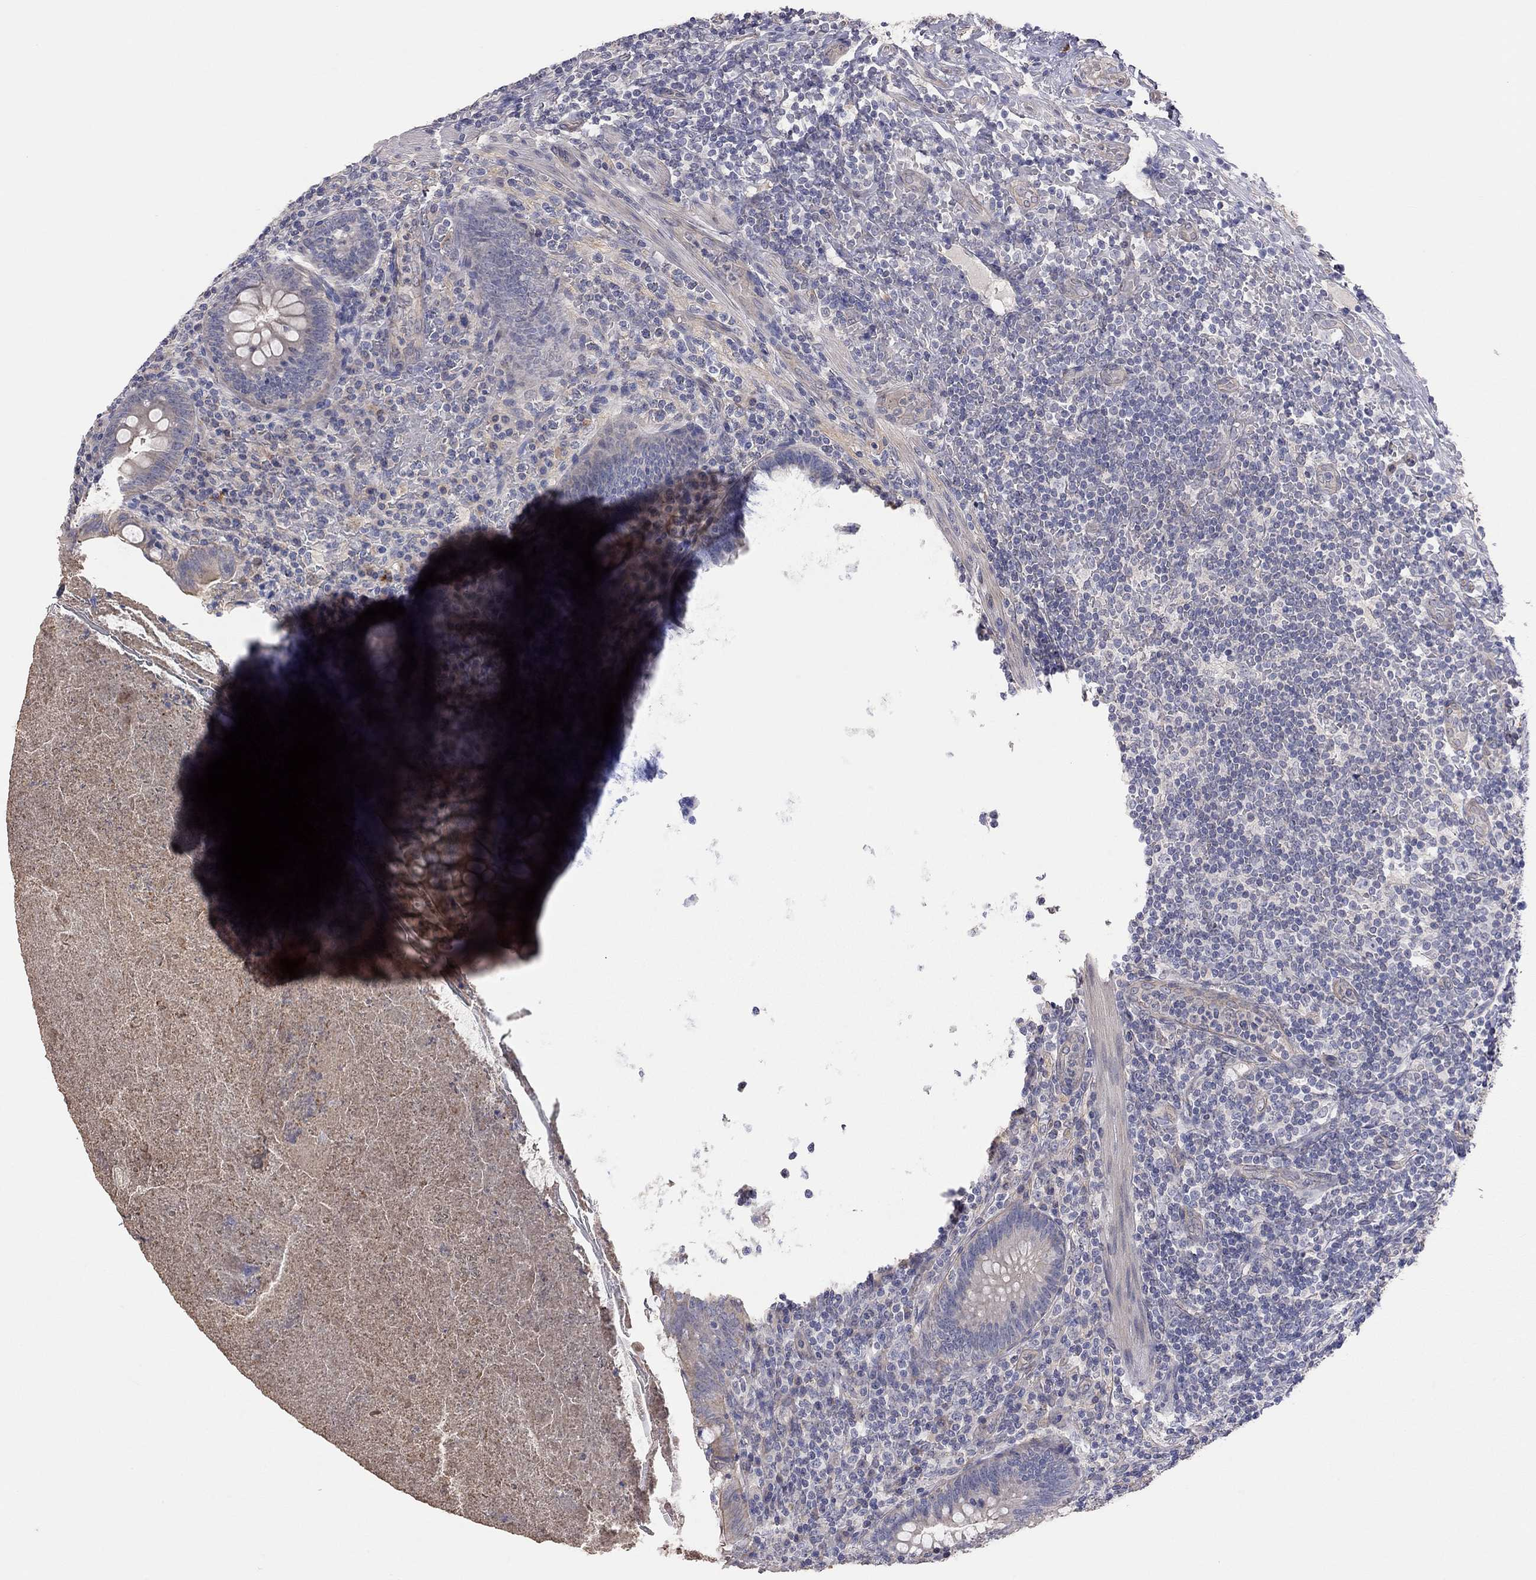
{"staining": {"intensity": "negative", "quantity": "none", "location": "none"}, "tissue": "appendix", "cell_type": "Glandular cells", "image_type": "normal", "snomed": [{"axis": "morphology", "description": "Normal tissue, NOS"}, {"axis": "topography", "description": "Appendix"}], "caption": "High magnification brightfield microscopy of normal appendix stained with DAB (3,3'-diaminobenzidine) (brown) and counterstained with hematoxylin (blue): glandular cells show no significant positivity. The staining is performed using DAB (3,3'-diaminobenzidine) brown chromogen with nuclei counter-stained in using hematoxylin.", "gene": "KCNB1", "patient": {"sex": "male", "age": 47}}